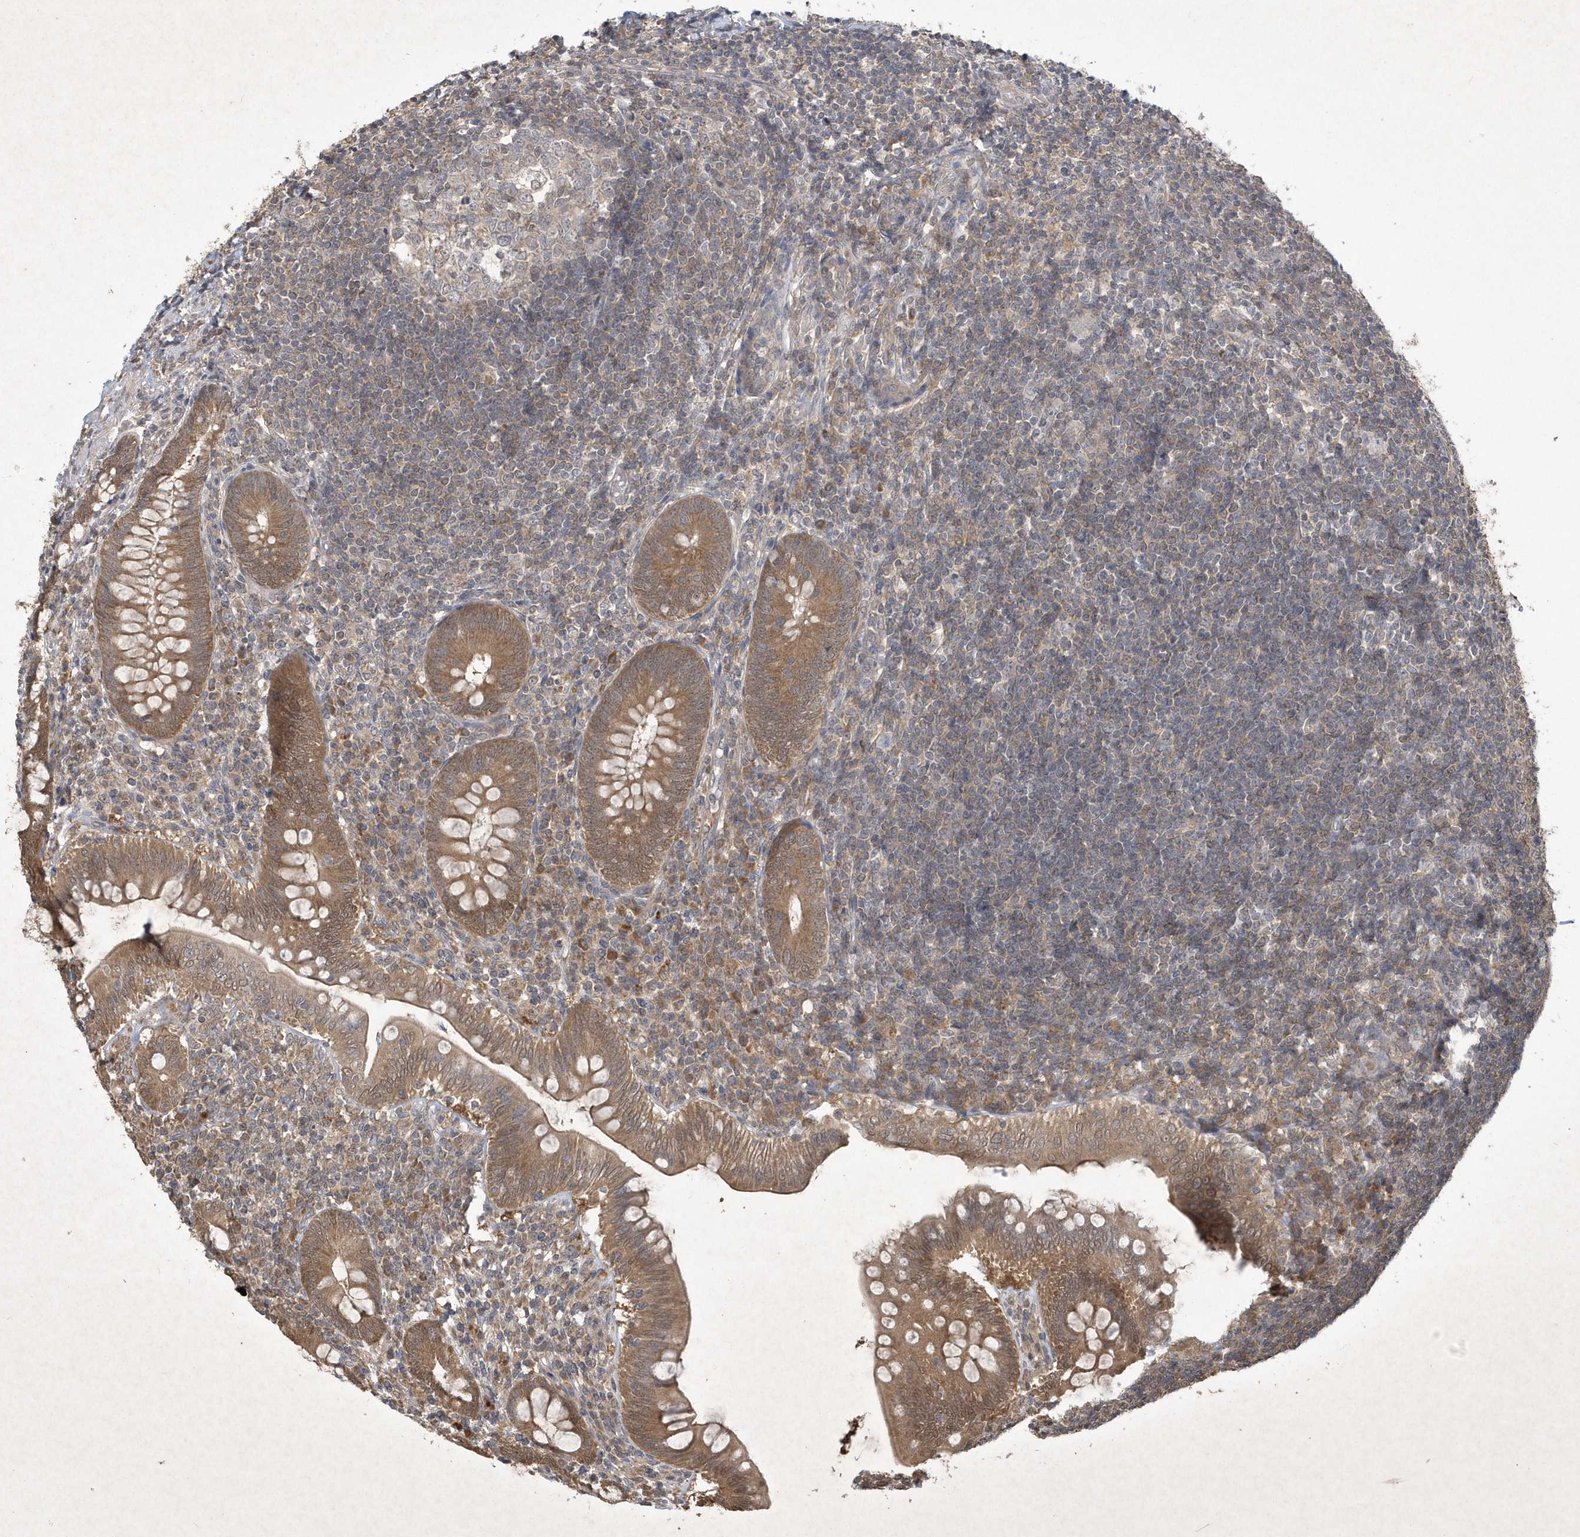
{"staining": {"intensity": "moderate", "quantity": ">75%", "location": "cytoplasmic/membranous"}, "tissue": "appendix", "cell_type": "Glandular cells", "image_type": "normal", "snomed": [{"axis": "morphology", "description": "Normal tissue, NOS"}, {"axis": "topography", "description": "Appendix"}], "caption": "Moderate cytoplasmic/membranous protein expression is identified in approximately >75% of glandular cells in appendix. Ihc stains the protein of interest in brown and the nuclei are stained blue.", "gene": "AKR7A2", "patient": {"sex": "male", "age": 14}}